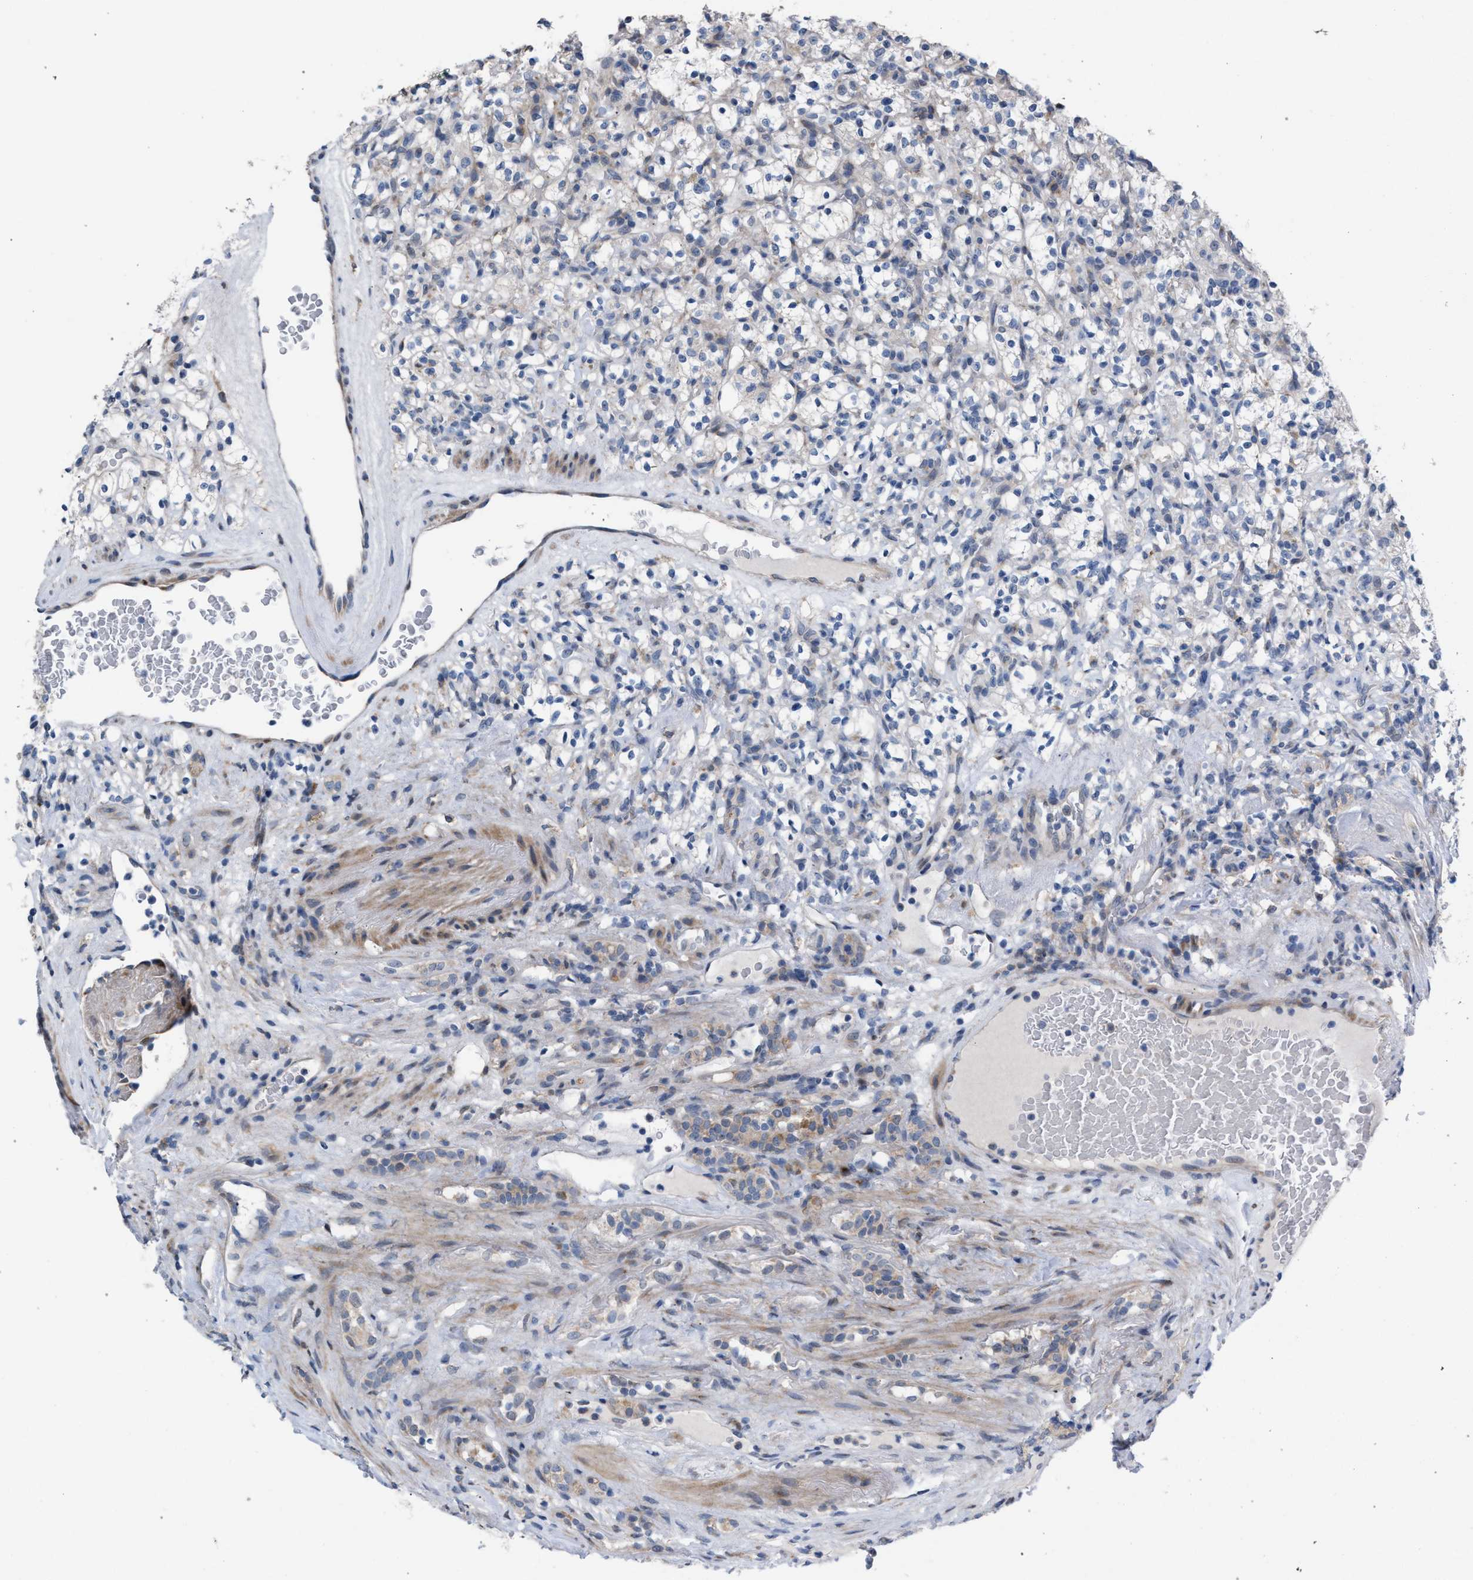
{"staining": {"intensity": "negative", "quantity": "none", "location": "none"}, "tissue": "renal cancer", "cell_type": "Tumor cells", "image_type": "cancer", "snomed": [{"axis": "morphology", "description": "Normal tissue, NOS"}, {"axis": "morphology", "description": "Adenocarcinoma, NOS"}, {"axis": "topography", "description": "Kidney"}], "caption": "Photomicrograph shows no protein staining in tumor cells of renal cancer (adenocarcinoma) tissue.", "gene": "RNF135", "patient": {"sex": "female", "age": 72}}